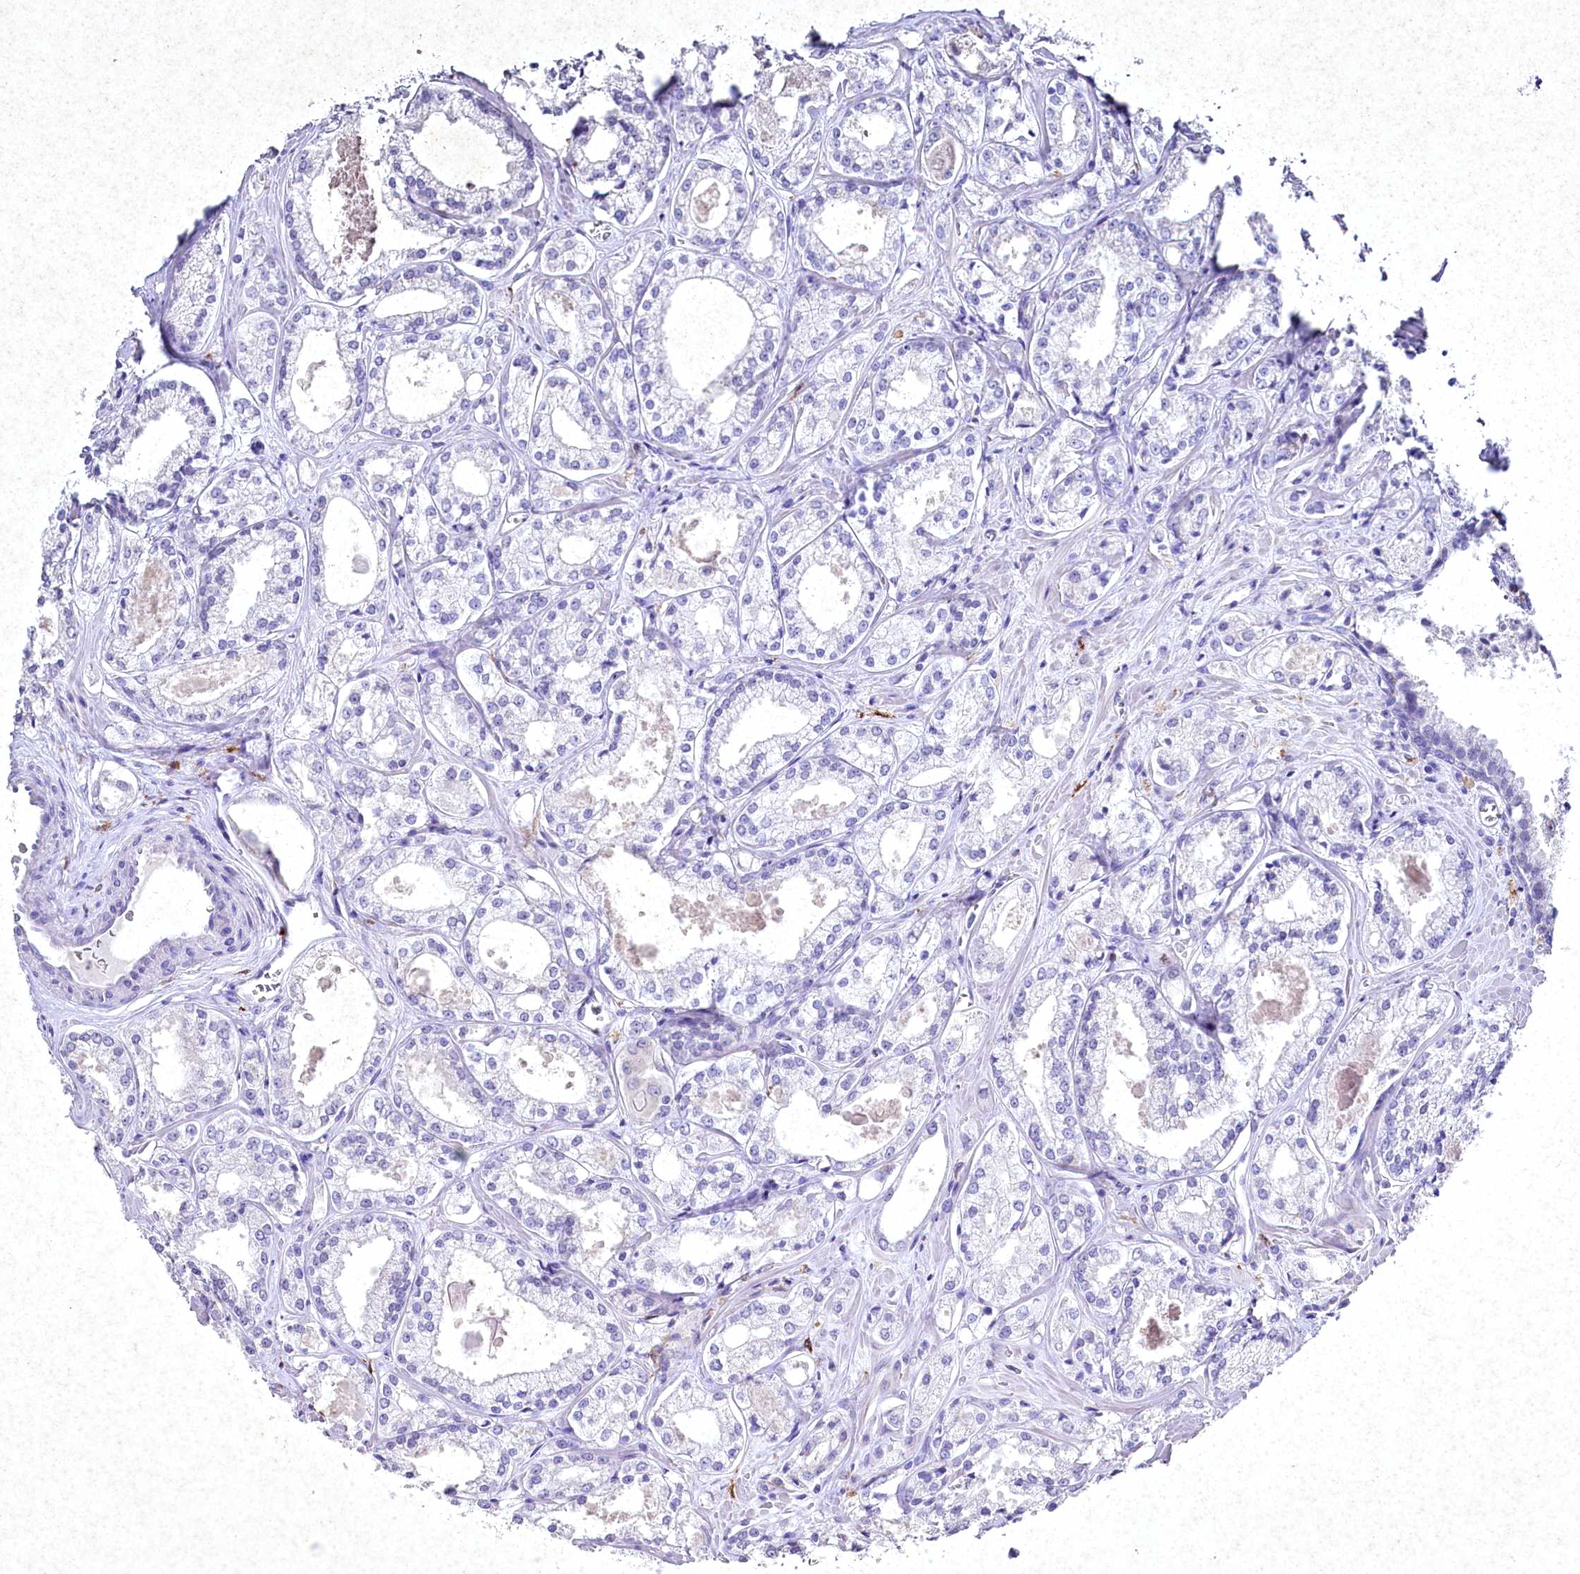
{"staining": {"intensity": "negative", "quantity": "none", "location": "none"}, "tissue": "prostate cancer", "cell_type": "Tumor cells", "image_type": "cancer", "snomed": [{"axis": "morphology", "description": "Adenocarcinoma, Low grade"}, {"axis": "topography", "description": "Prostate"}], "caption": "Tumor cells are negative for protein expression in human adenocarcinoma (low-grade) (prostate).", "gene": "CLEC4M", "patient": {"sex": "male", "age": 47}}